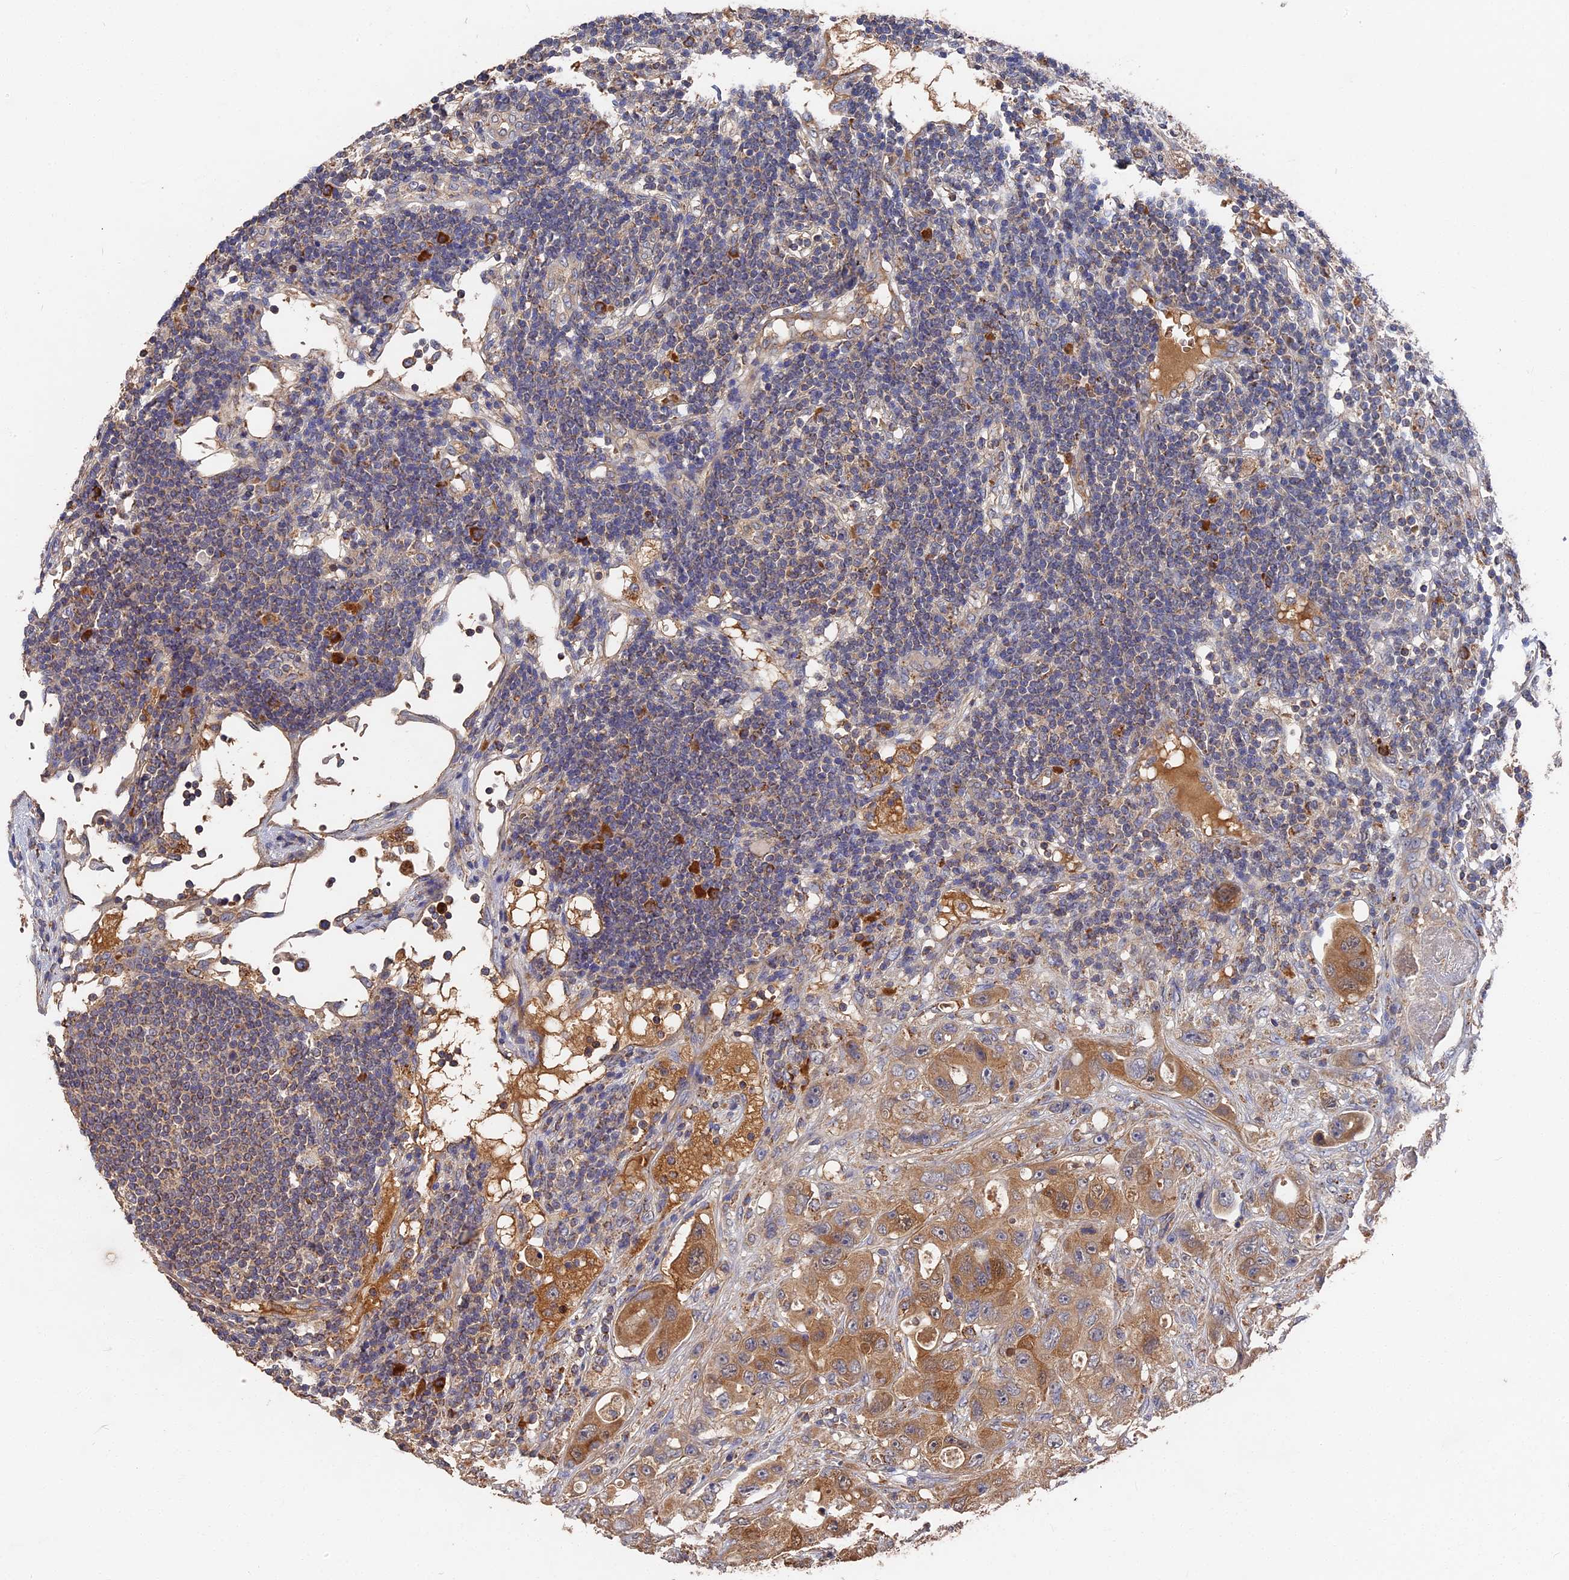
{"staining": {"intensity": "moderate", "quantity": ">75%", "location": "cytoplasmic/membranous"}, "tissue": "colorectal cancer", "cell_type": "Tumor cells", "image_type": "cancer", "snomed": [{"axis": "morphology", "description": "Adenocarcinoma, NOS"}, {"axis": "topography", "description": "Colon"}], "caption": "High-magnification brightfield microscopy of colorectal cancer (adenocarcinoma) stained with DAB (brown) and counterstained with hematoxylin (blue). tumor cells exhibit moderate cytoplasmic/membranous staining is seen in about>75% of cells. (DAB IHC with brightfield microscopy, high magnification).", "gene": "DHRS11", "patient": {"sex": "female", "age": 46}}